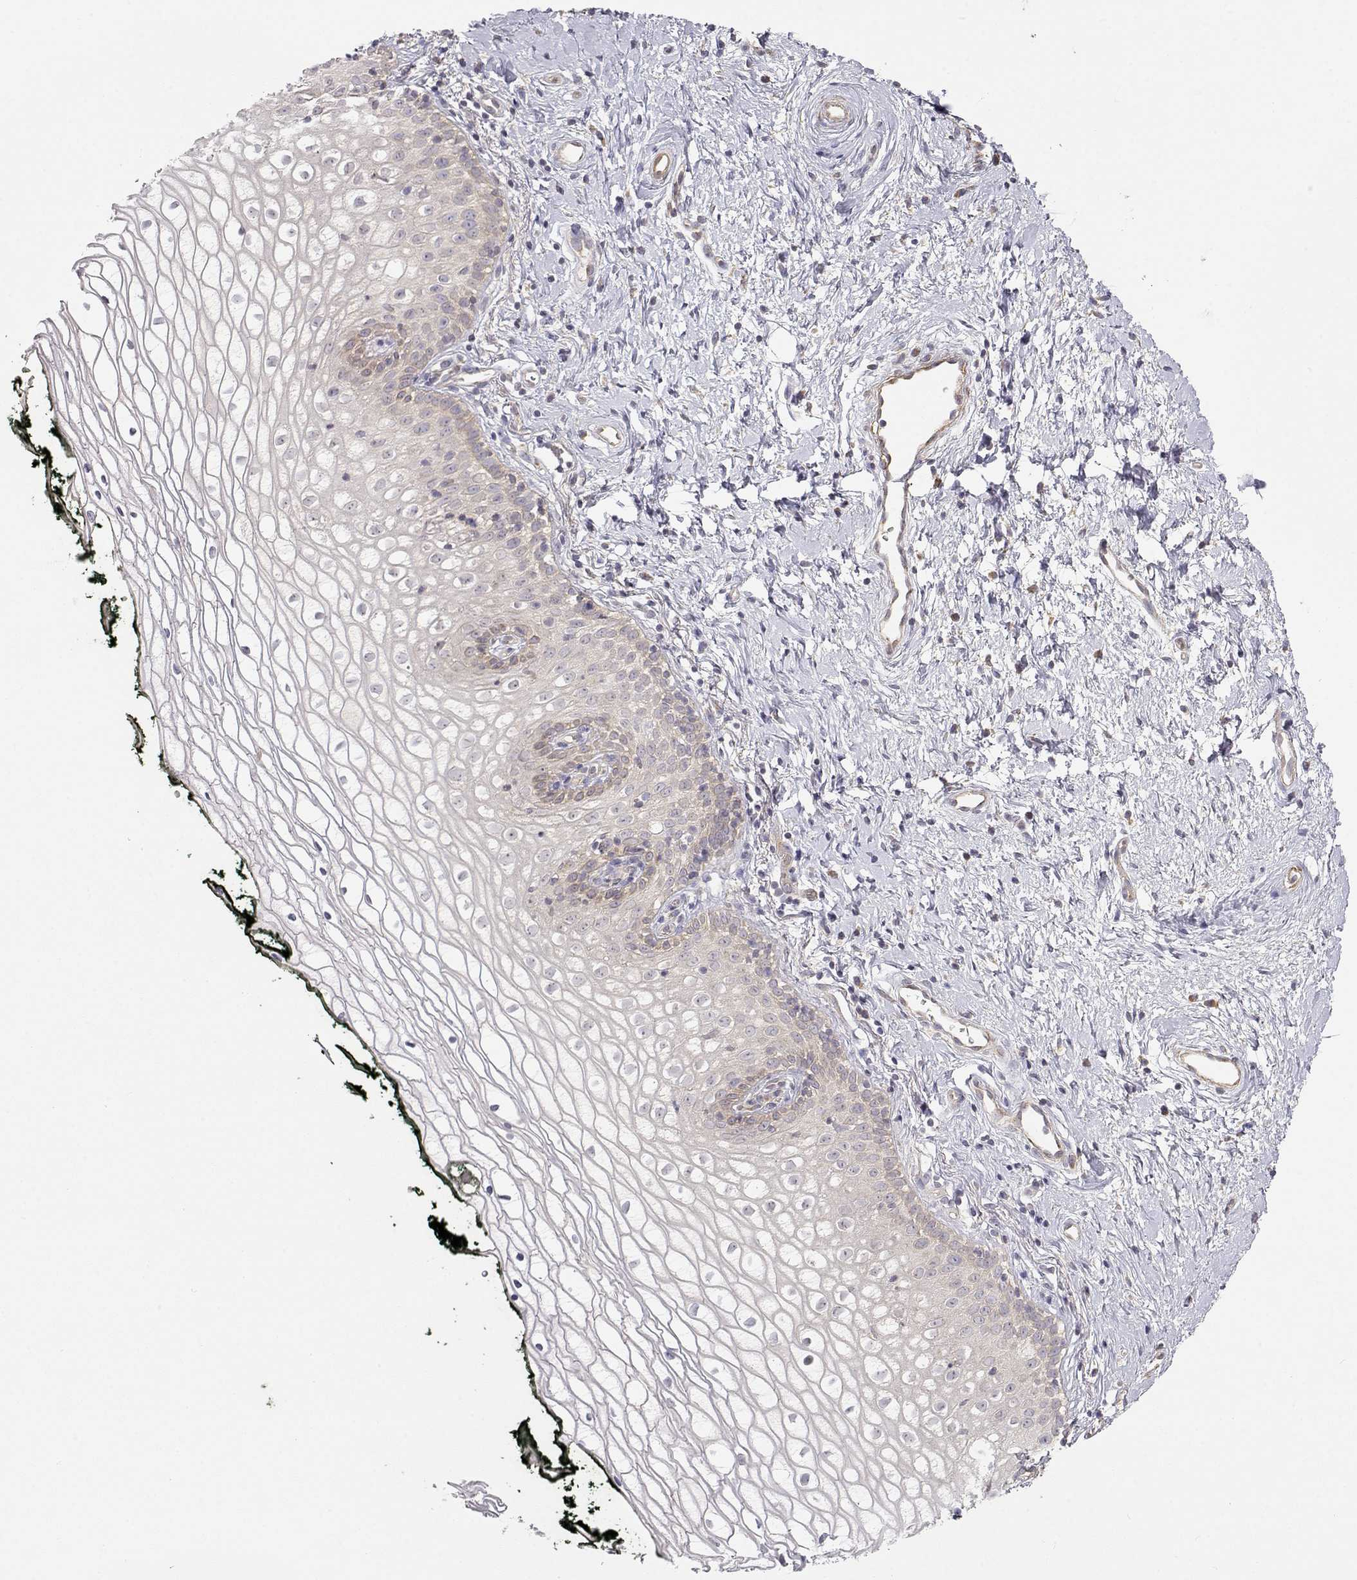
{"staining": {"intensity": "weak", "quantity": ">75%", "location": "cytoplasmic/membranous"}, "tissue": "vagina", "cell_type": "Squamous epithelial cells", "image_type": "normal", "snomed": [{"axis": "morphology", "description": "Normal tissue, NOS"}, {"axis": "topography", "description": "Vagina"}], "caption": "Immunohistochemistry (DAB) staining of benign vagina reveals weak cytoplasmic/membranous protein positivity in approximately >75% of squamous epithelial cells. (brown staining indicates protein expression, while blue staining denotes nuclei).", "gene": "PAIP1", "patient": {"sex": "female", "age": 47}}